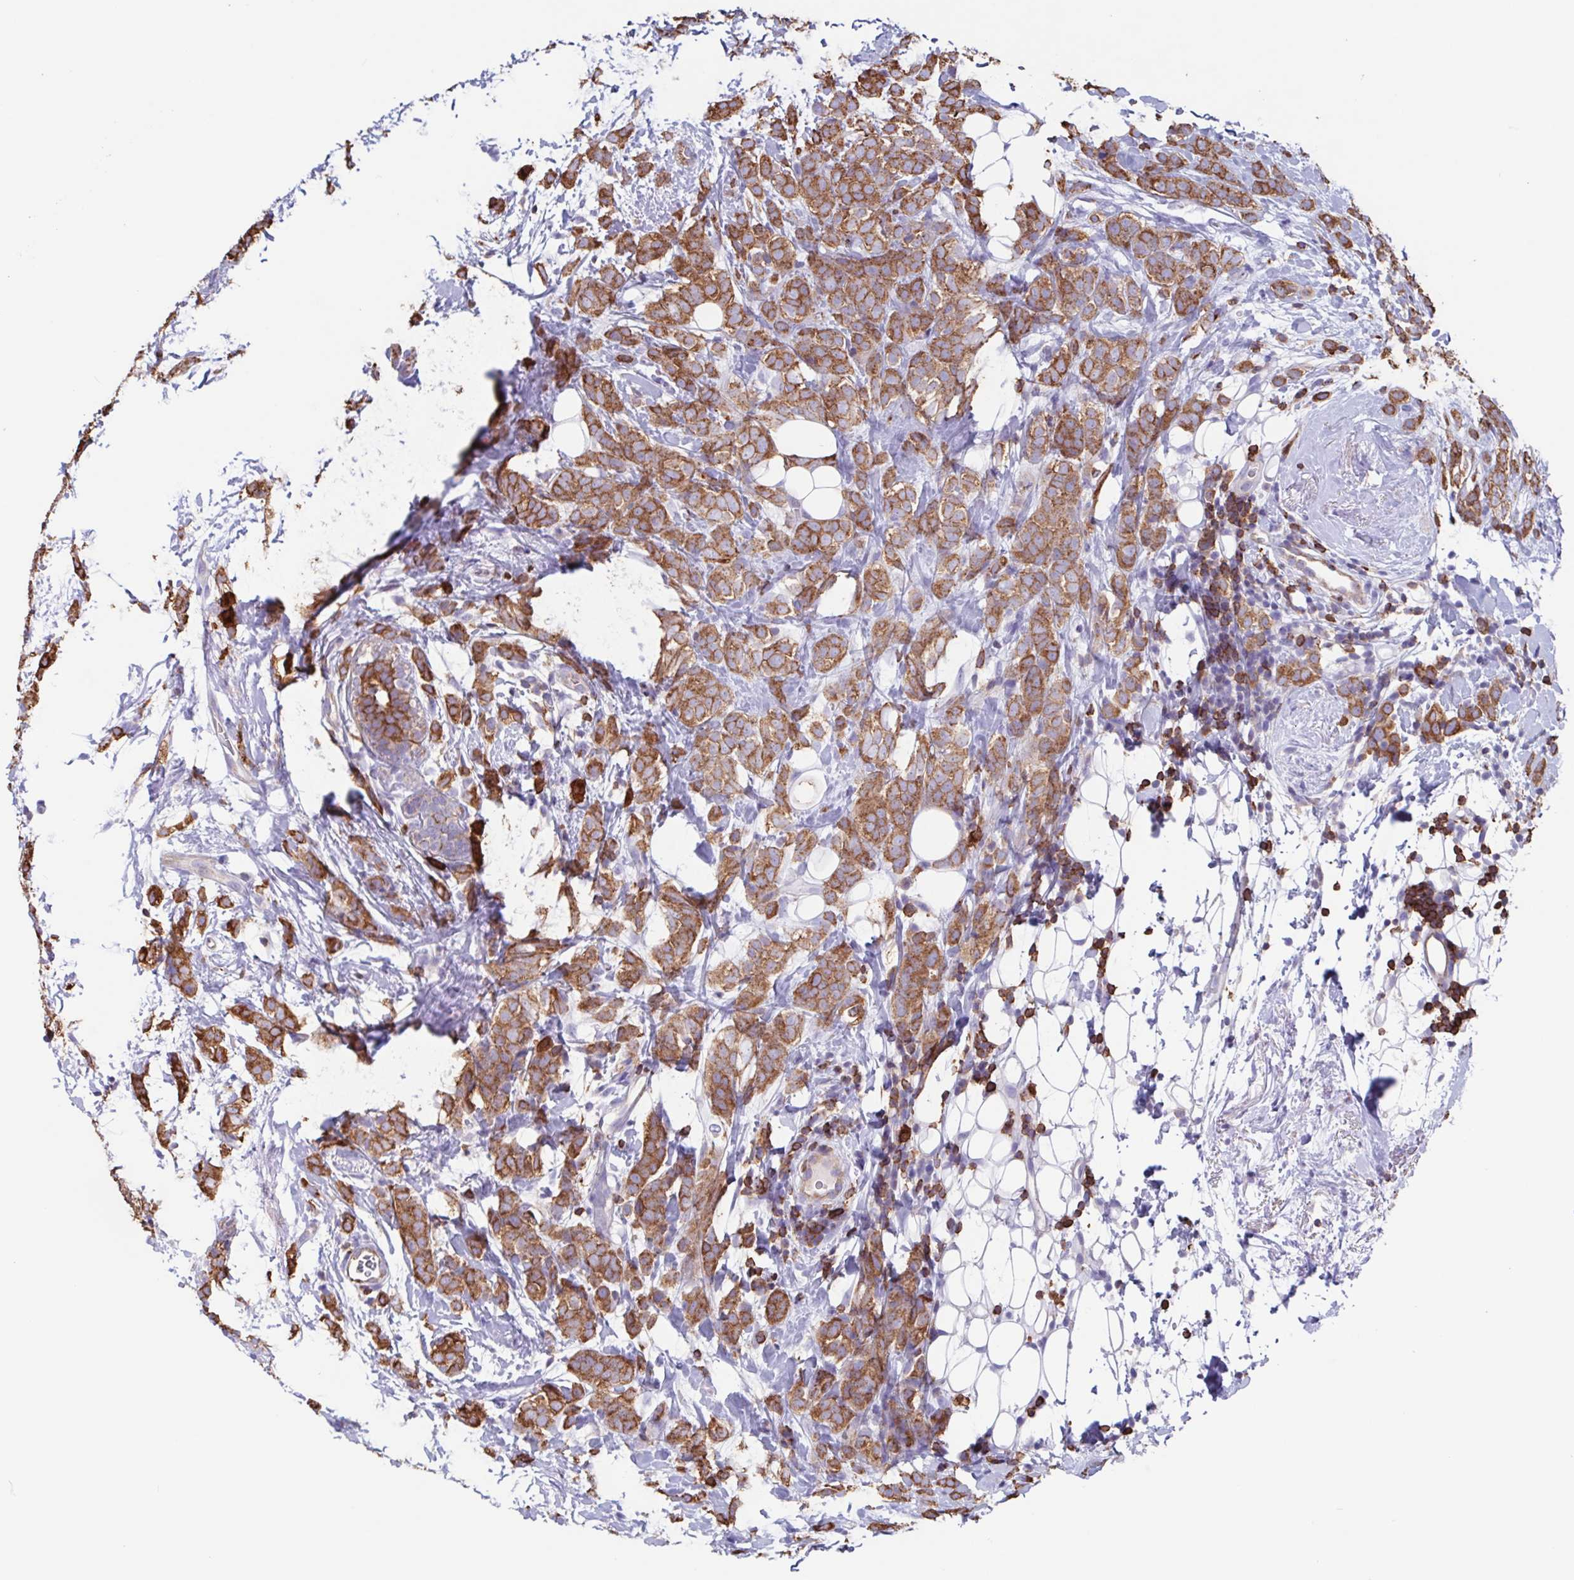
{"staining": {"intensity": "strong", "quantity": ">75%", "location": "cytoplasmic/membranous"}, "tissue": "breast cancer", "cell_type": "Tumor cells", "image_type": "cancer", "snomed": [{"axis": "morphology", "description": "Lobular carcinoma"}, {"axis": "topography", "description": "Breast"}], "caption": "An immunohistochemistry (IHC) micrograph of neoplastic tissue is shown. Protein staining in brown labels strong cytoplasmic/membranous positivity in breast cancer within tumor cells. The staining was performed using DAB (3,3'-diaminobenzidine) to visualize the protein expression in brown, while the nuclei were stained in blue with hematoxylin (Magnification: 20x).", "gene": "TPD52", "patient": {"sex": "female", "age": 49}}